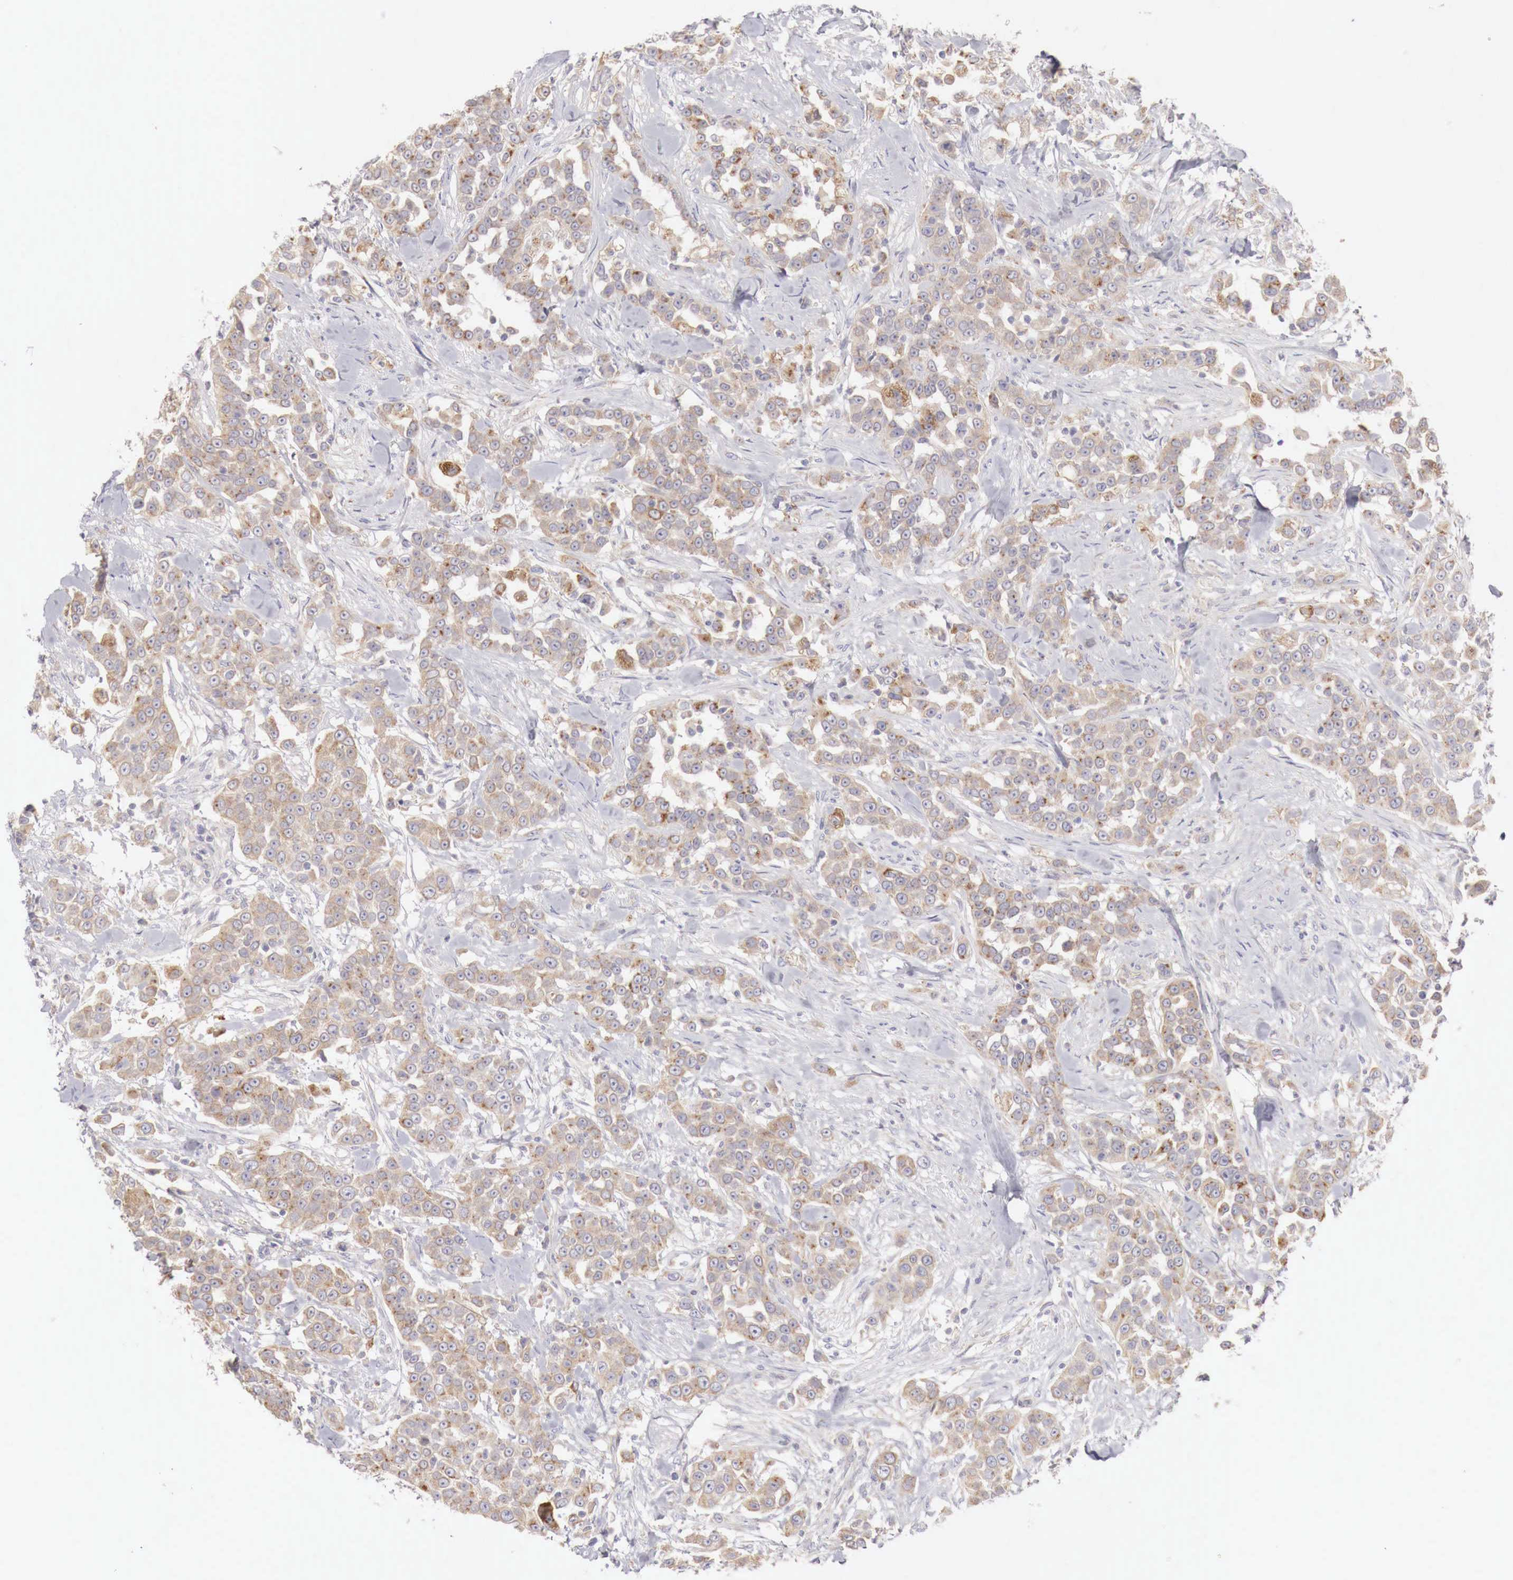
{"staining": {"intensity": "weak", "quantity": ">75%", "location": "cytoplasmic/membranous"}, "tissue": "urothelial cancer", "cell_type": "Tumor cells", "image_type": "cancer", "snomed": [{"axis": "morphology", "description": "Urothelial carcinoma, High grade"}, {"axis": "topography", "description": "Urinary bladder"}], "caption": "Urothelial cancer was stained to show a protein in brown. There is low levels of weak cytoplasmic/membranous staining in approximately >75% of tumor cells.", "gene": "NSDHL", "patient": {"sex": "female", "age": 80}}